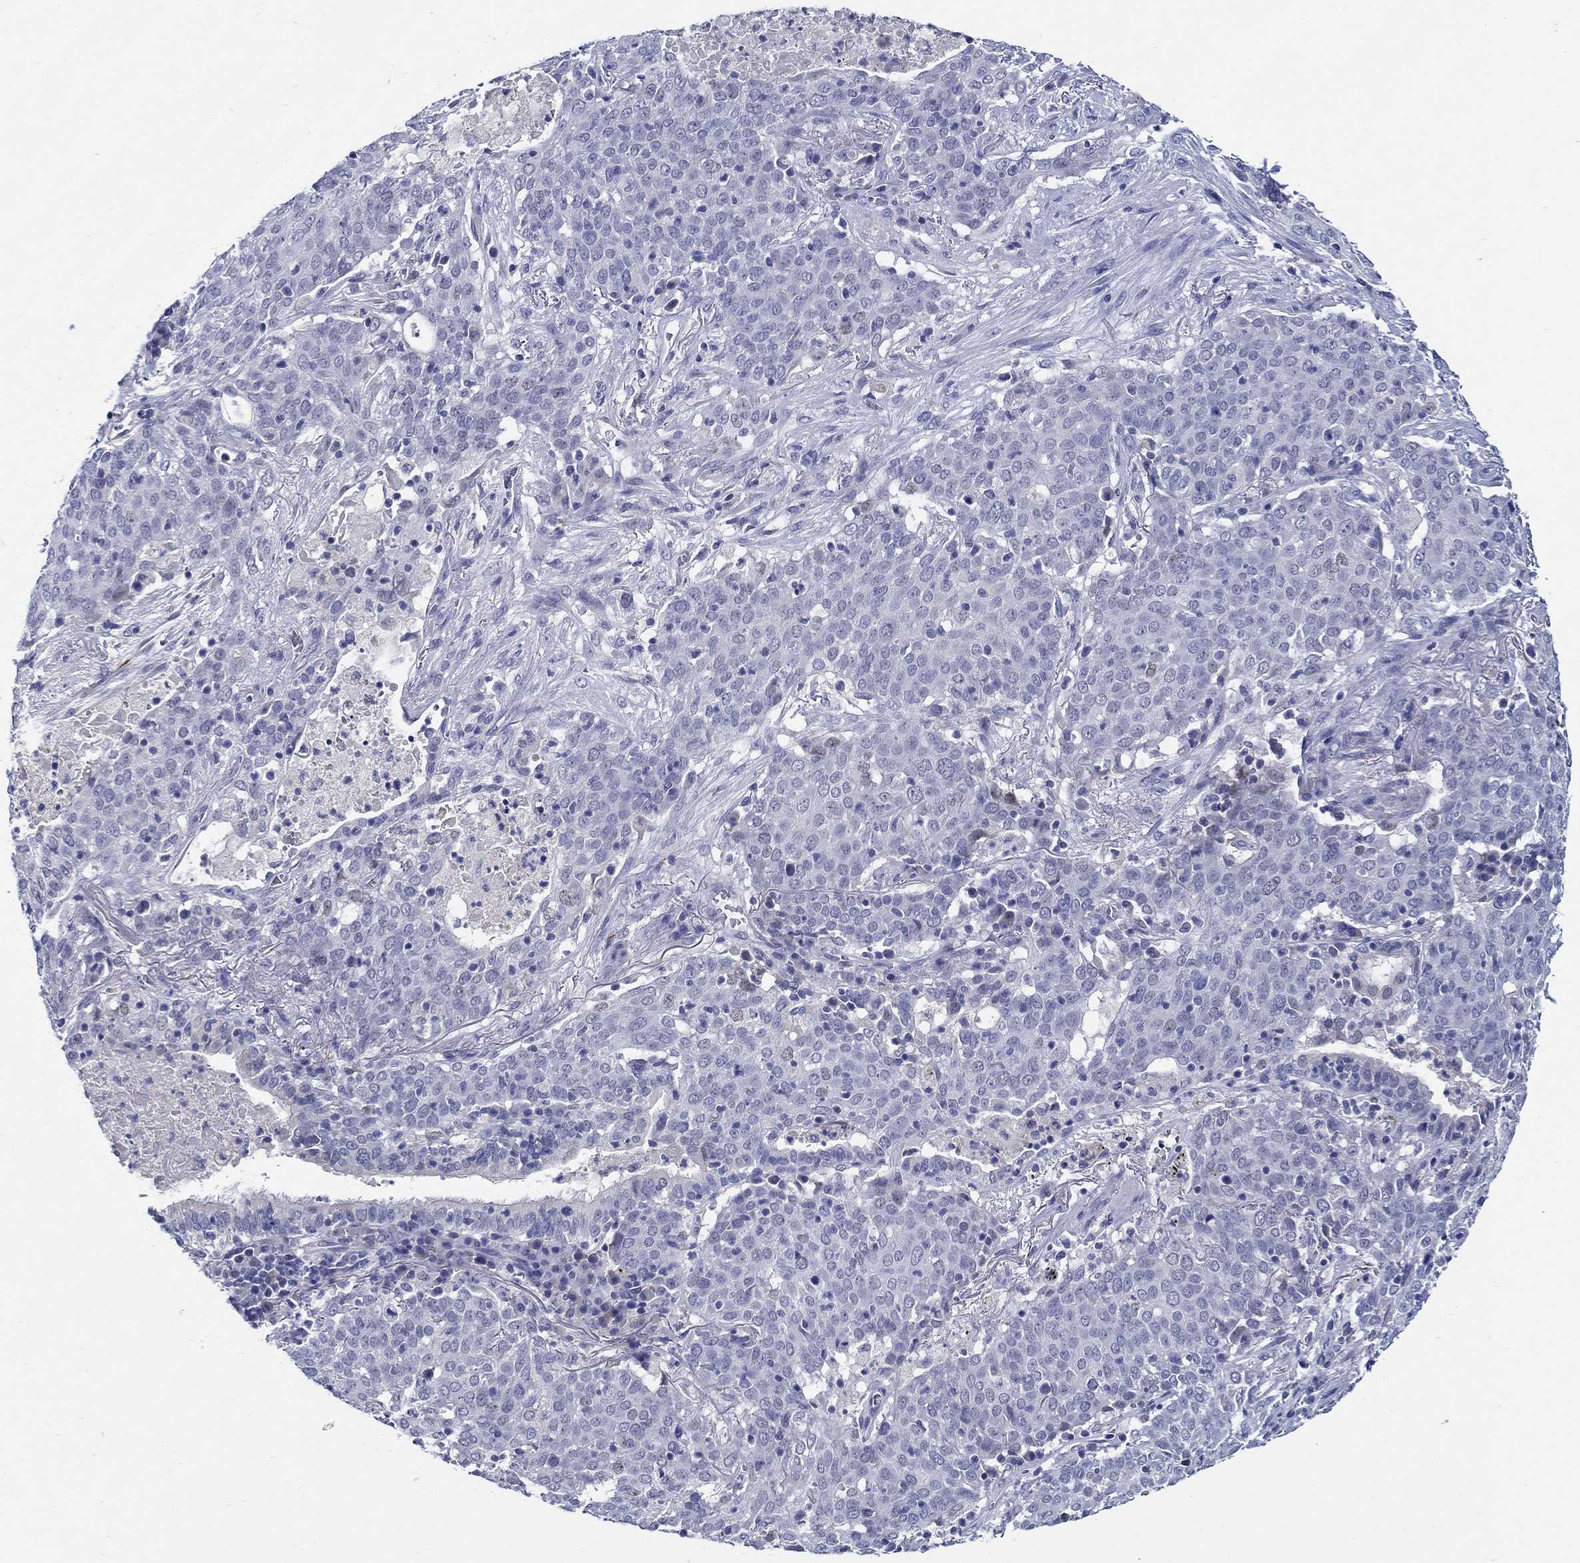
{"staining": {"intensity": "negative", "quantity": "none", "location": "none"}, "tissue": "lung cancer", "cell_type": "Tumor cells", "image_type": "cancer", "snomed": [{"axis": "morphology", "description": "Squamous cell carcinoma, NOS"}, {"axis": "topography", "description": "Lung"}], "caption": "Immunohistochemistry (IHC) of lung squamous cell carcinoma demonstrates no staining in tumor cells.", "gene": "MC2R", "patient": {"sex": "male", "age": 82}}